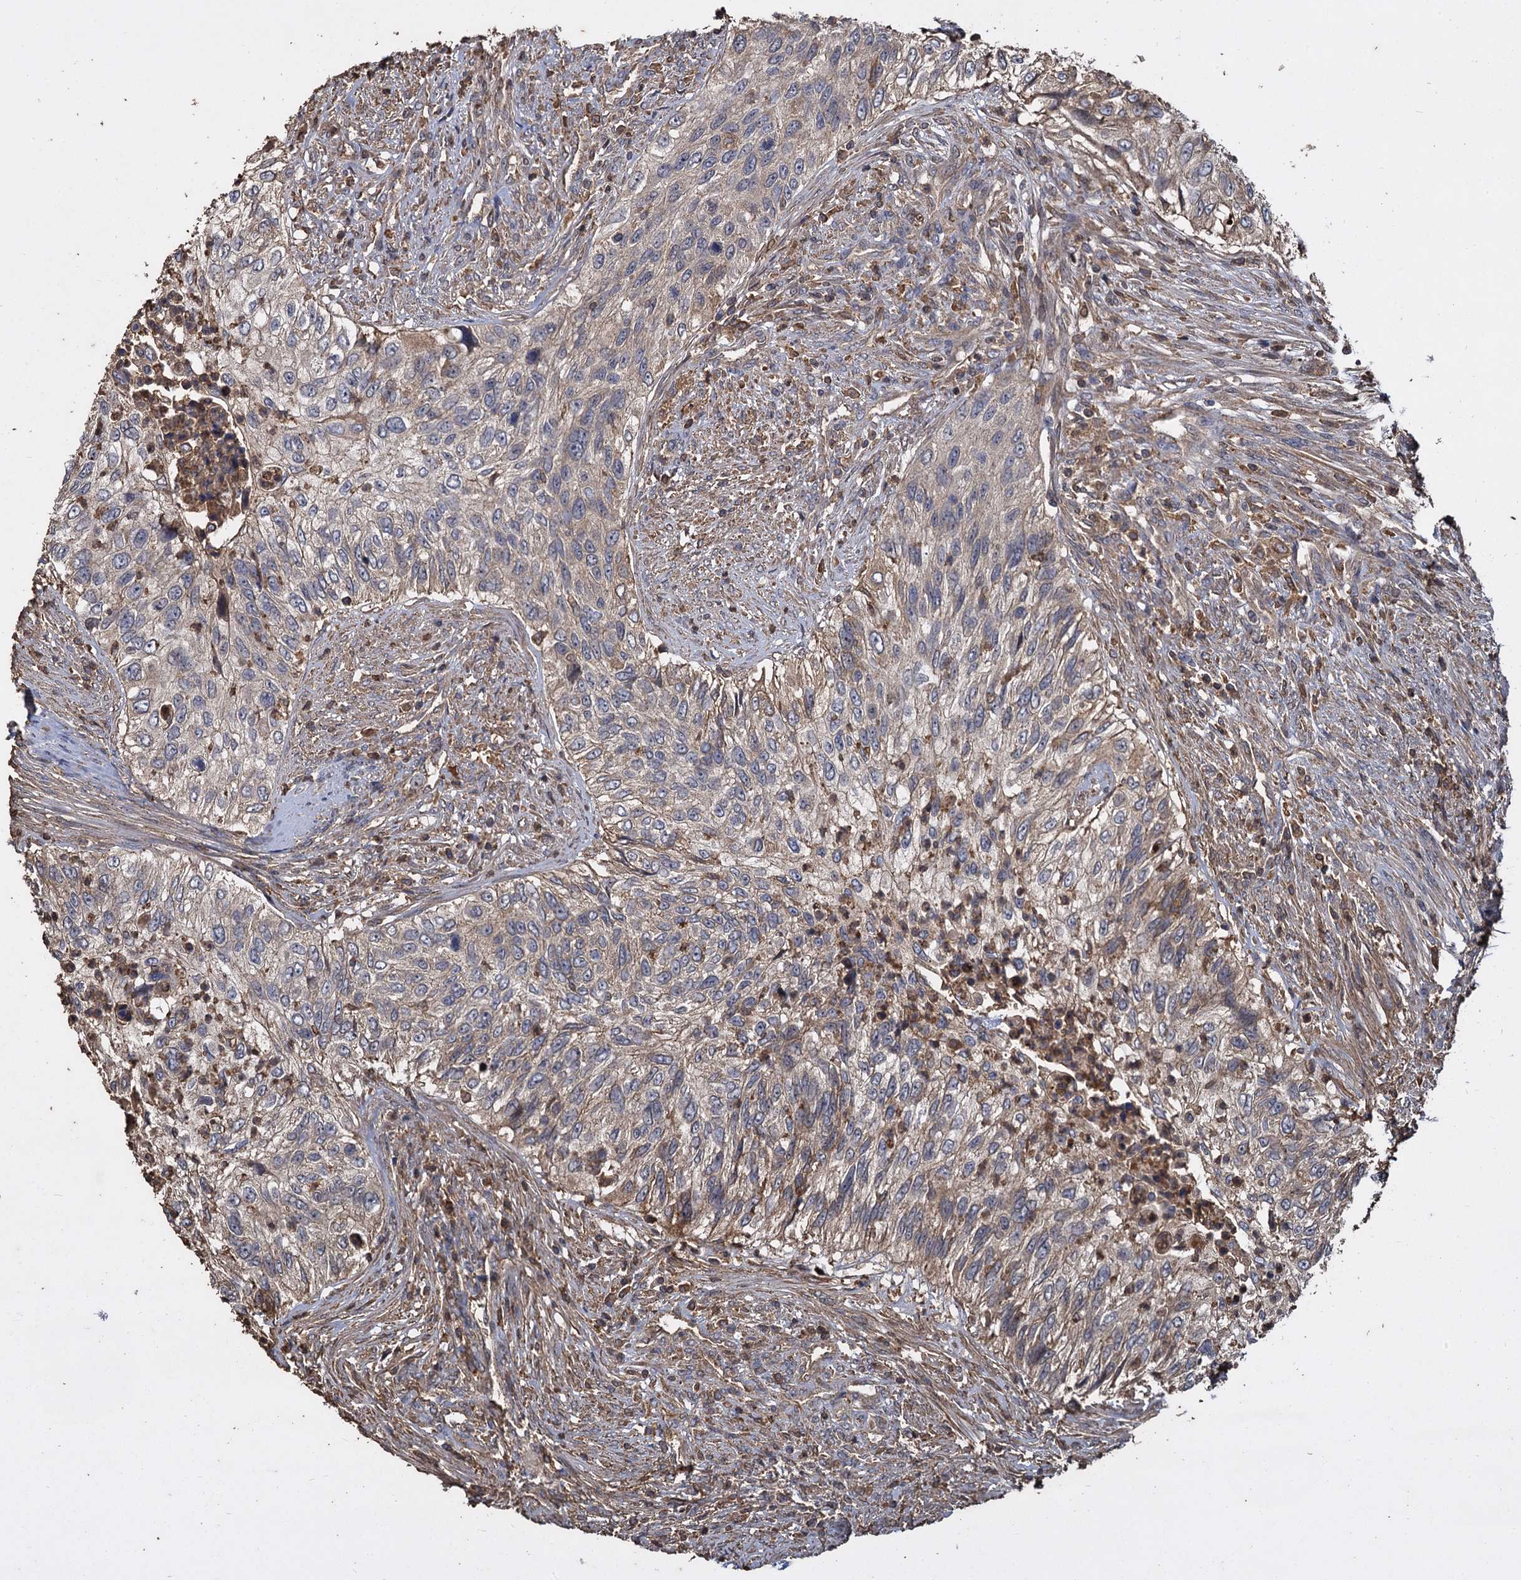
{"staining": {"intensity": "weak", "quantity": "25%-75%", "location": "cytoplasmic/membranous"}, "tissue": "urothelial cancer", "cell_type": "Tumor cells", "image_type": "cancer", "snomed": [{"axis": "morphology", "description": "Urothelial carcinoma, High grade"}, {"axis": "topography", "description": "Urinary bladder"}], "caption": "High-power microscopy captured an immunohistochemistry (IHC) micrograph of high-grade urothelial carcinoma, revealing weak cytoplasmic/membranous expression in about 25%-75% of tumor cells.", "gene": "GCLC", "patient": {"sex": "female", "age": 60}}